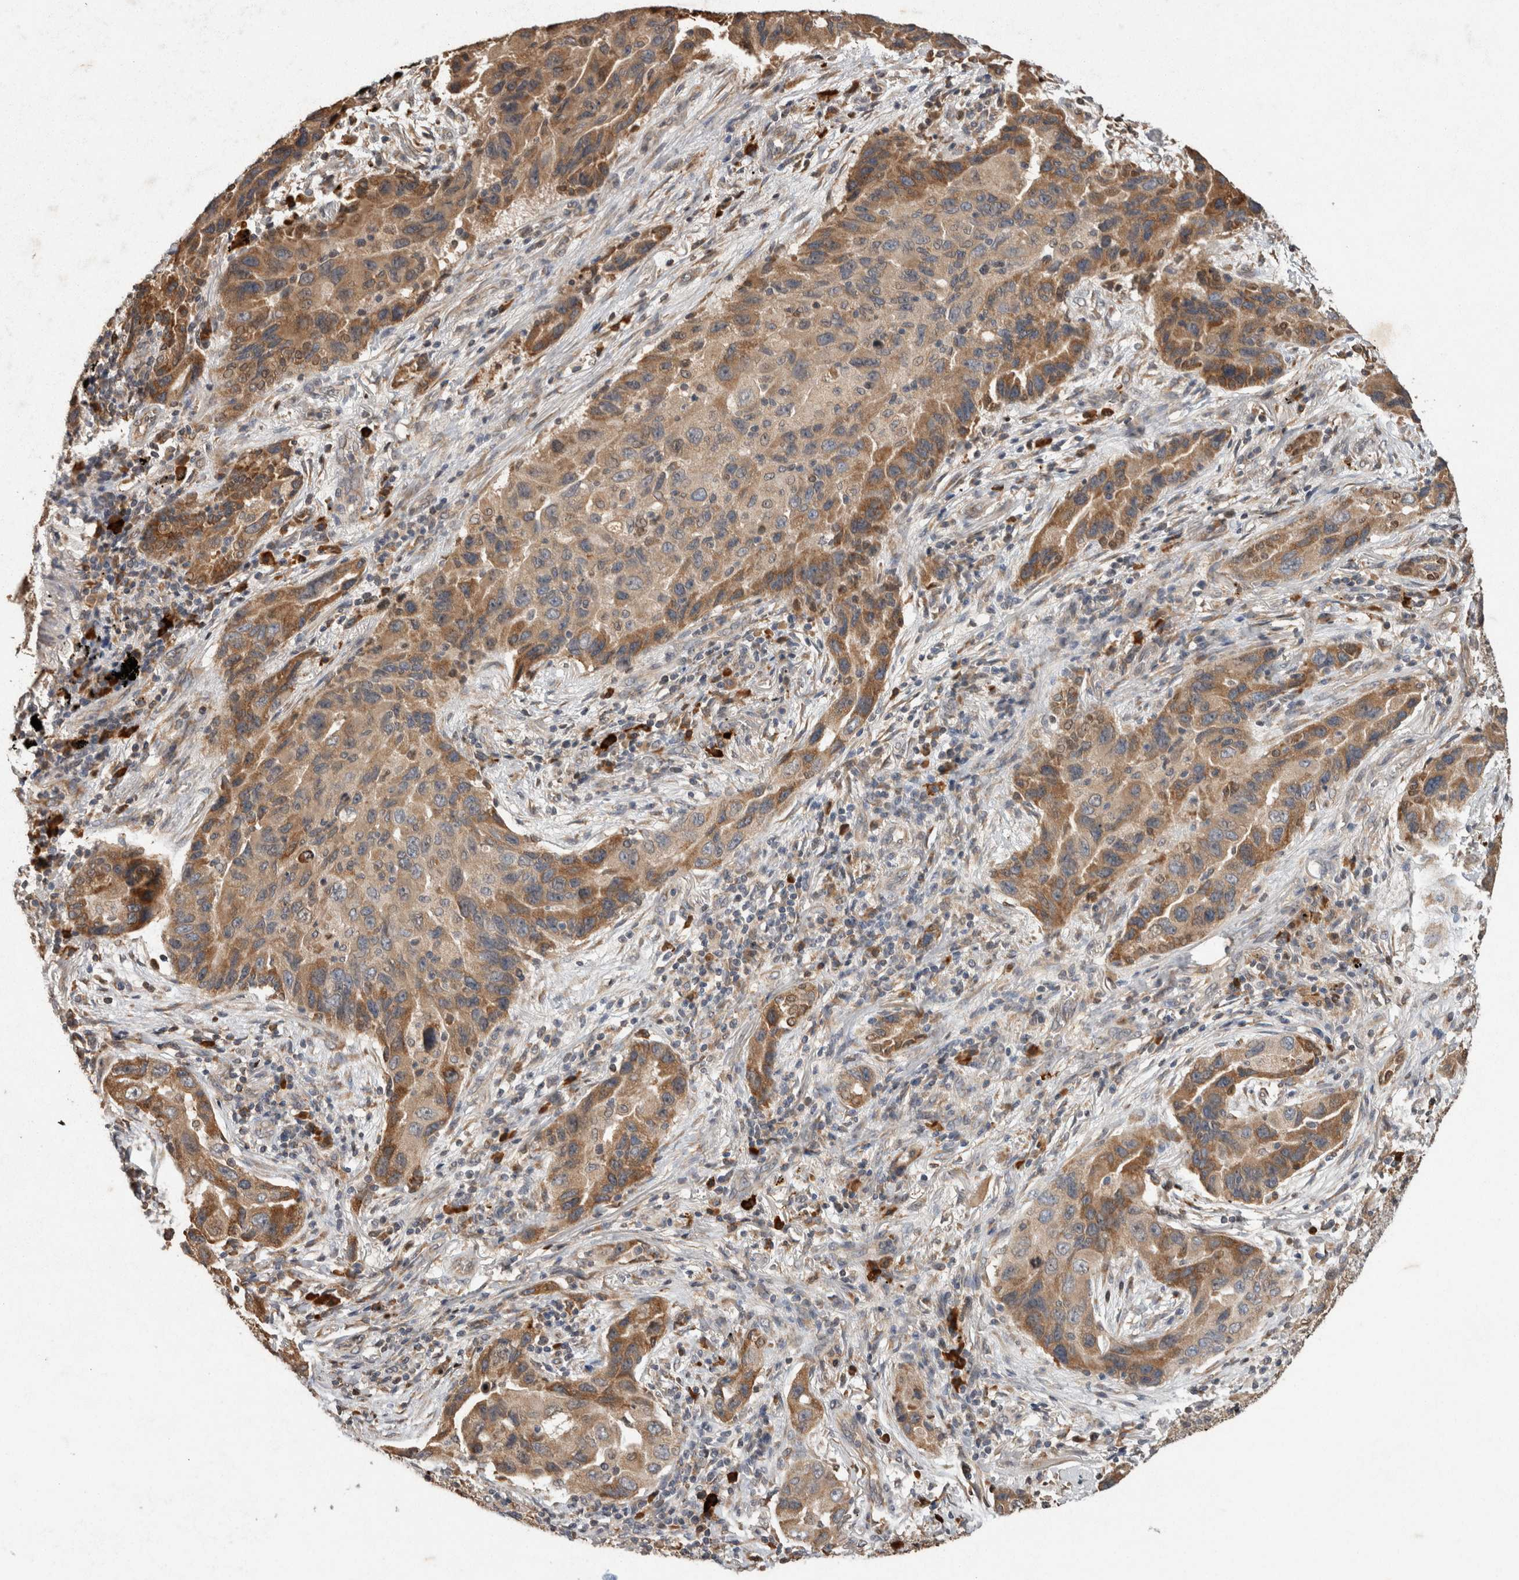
{"staining": {"intensity": "moderate", "quantity": ">75%", "location": "cytoplasmic/membranous"}, "tissue": "lung cancer", "cell_type": "Tumor cells", "image_type": "cancer", "snomed": [{"axis": "morphology", "description": "Adenocarcinoma, NOS"}, {"axis": "topography", "description": "Lung"}], "caption": "DAB immunohistochemical staining of lung cancer exhibits moderate cytoplasmic/membranous protein staining in about >75% of tumor cells.", "gene": "ADGRL3", "patient": {"sex": "female", "age": 65}}